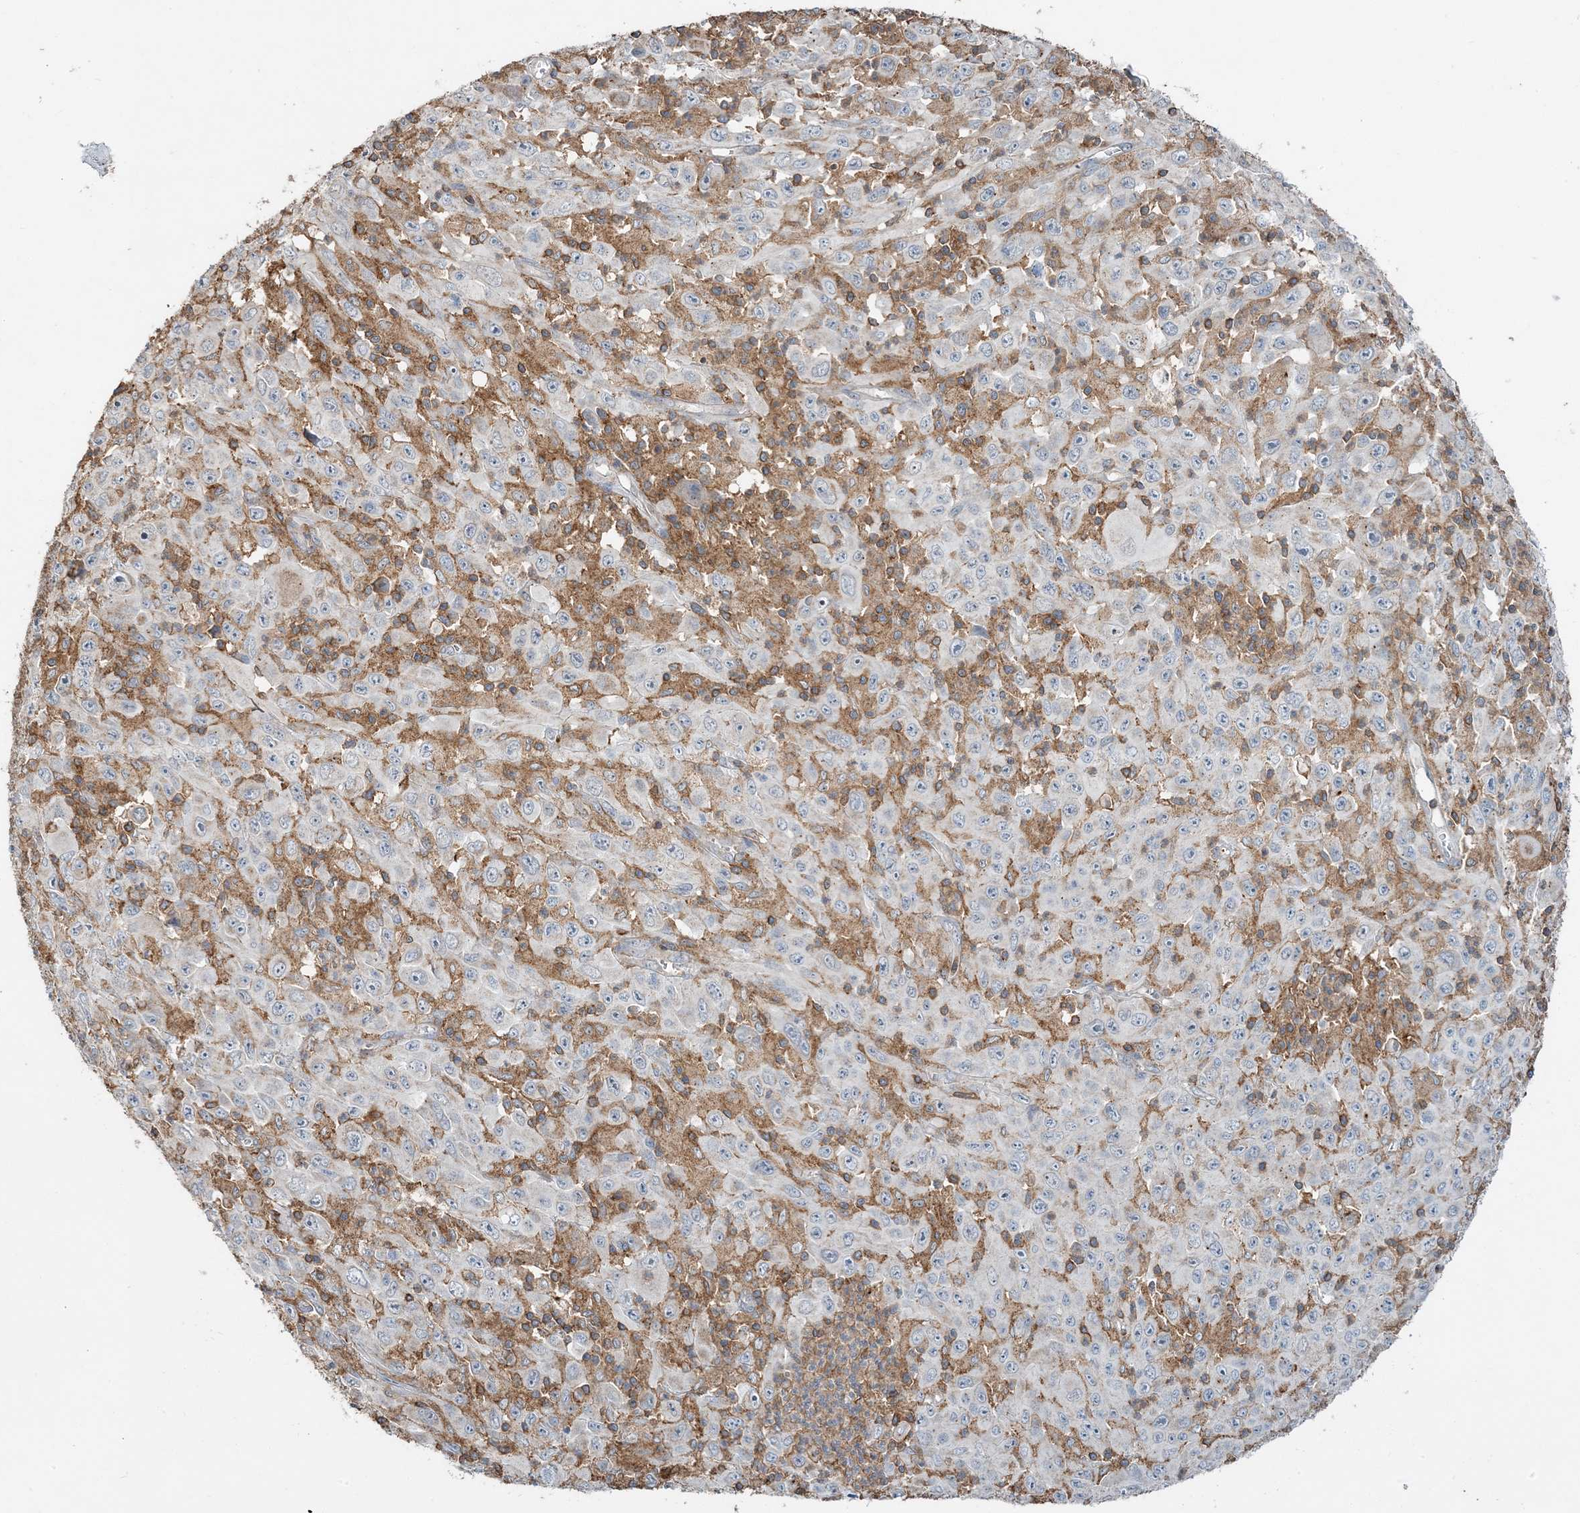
{"staining": {"intensity": "negative", "quantity": "none", "location": "none"}, "tissue": "melanoma", "cell_type": "Tumor cells", "image_type": "cancer", "snomed": [{"axis": "morphology", "description": "Malignant melanoma, Metastatic site"}, {"axis": "topography", "description": "Skin"}], "caption": "IHC image of human malignant melanoma (metastatic site) stained for a protein (brown), which exhibits no expression in tumor cells. Brightfield microscopy of immunohistochemistry stained with DAB (brown) and hematoxylin (blue), captured at high magnification.", "gene": "TMLHE", "patient": {"sex": "female", "age": 56}}